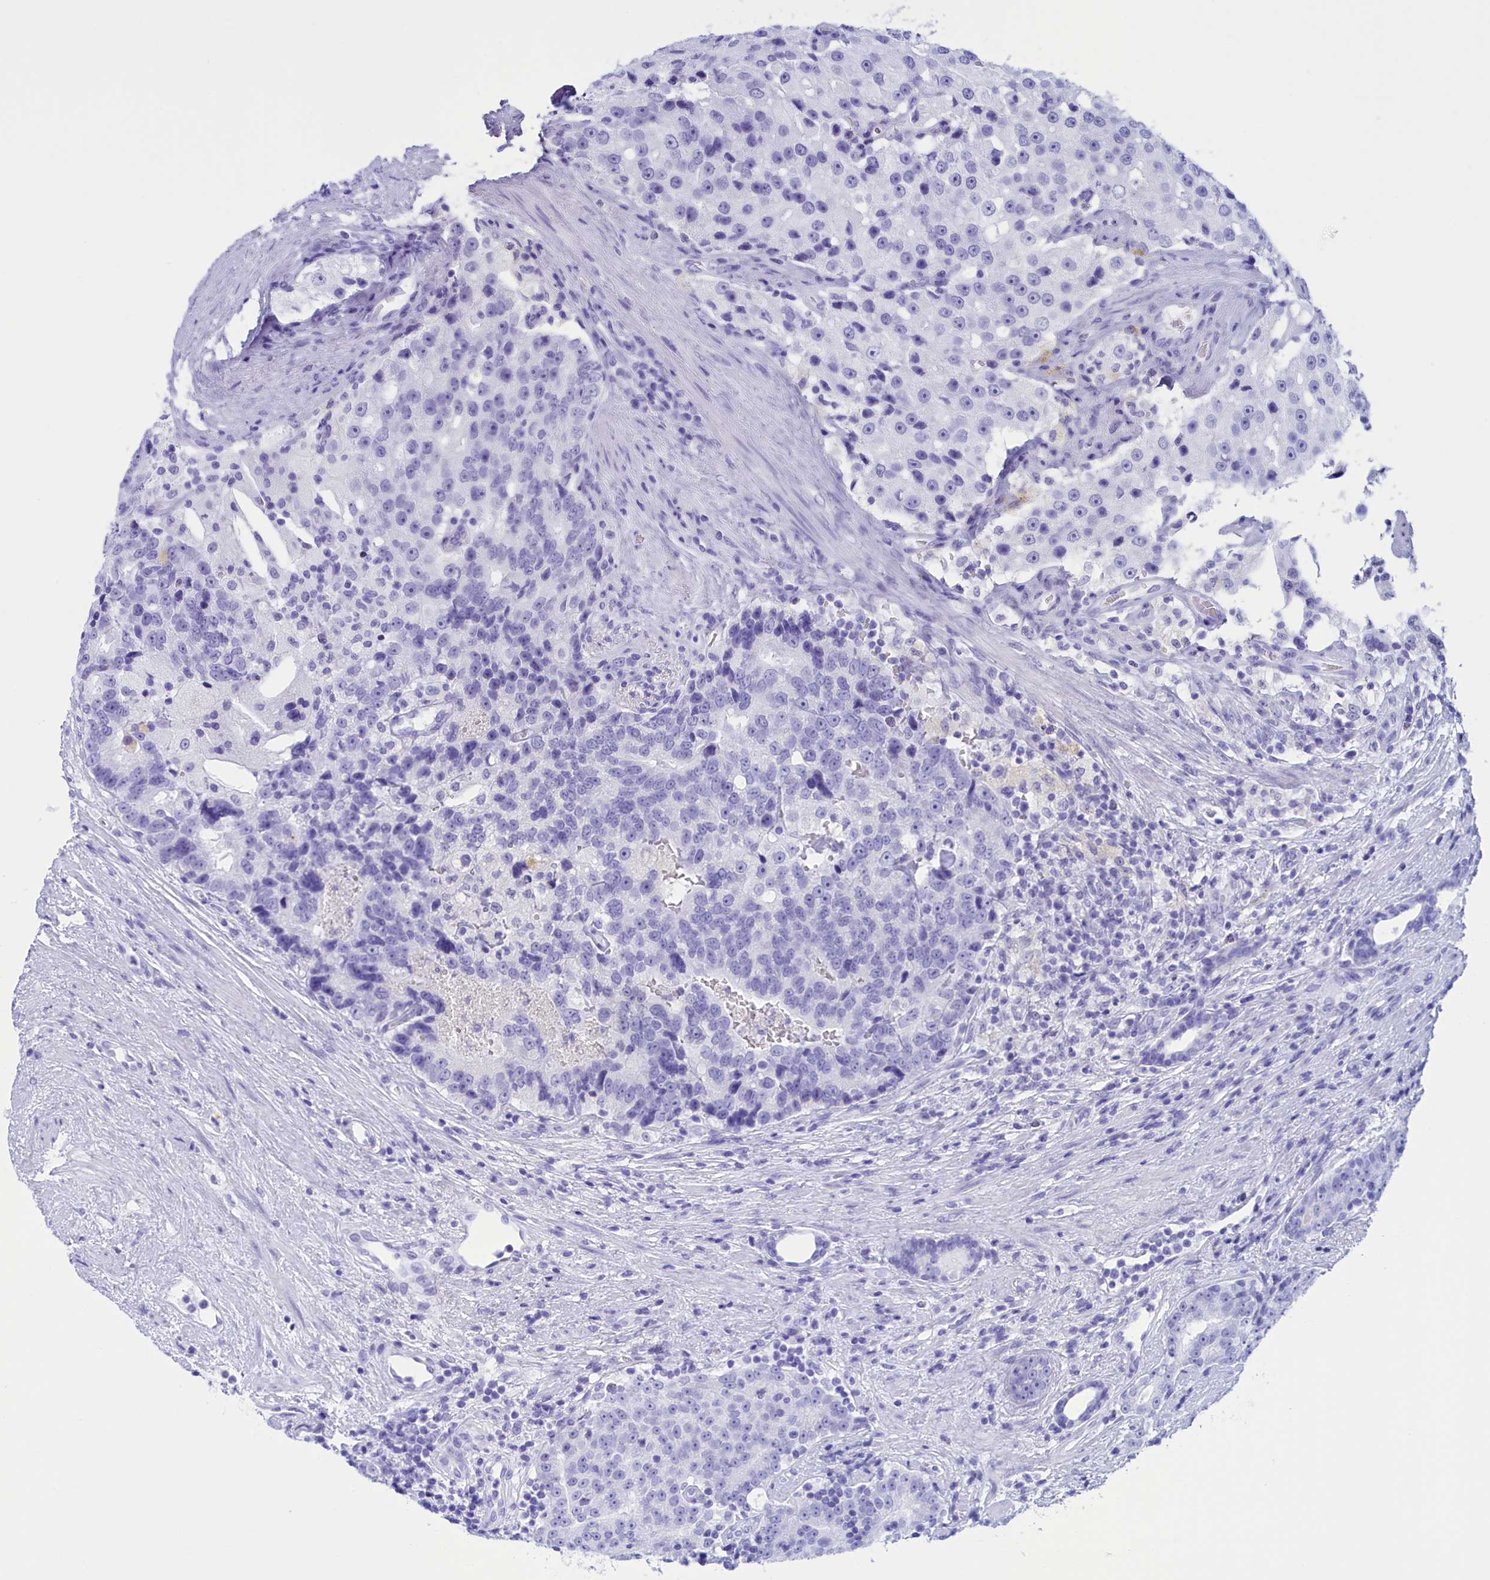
{"staining": {"intensity": "negative", "quantity": "none", "location": "none"}, "tissue": "prostate cancer", "cell_type": "Tumor cells", "image_type": "cancer", "snomed": [{"axis": "morphology", "description": "Adenocarcinoma, High grade"}, {"axis": "topography", "description": "Prostate"}], "caption": "A micrograph of human prostate high-grade adenocarcinoma is negative for staining in tumor cells. (Brightfield microscopy of DAB IHC at high magnification).", "gene": "BRI3", "patient": {"sex": "male", "age": 70}}